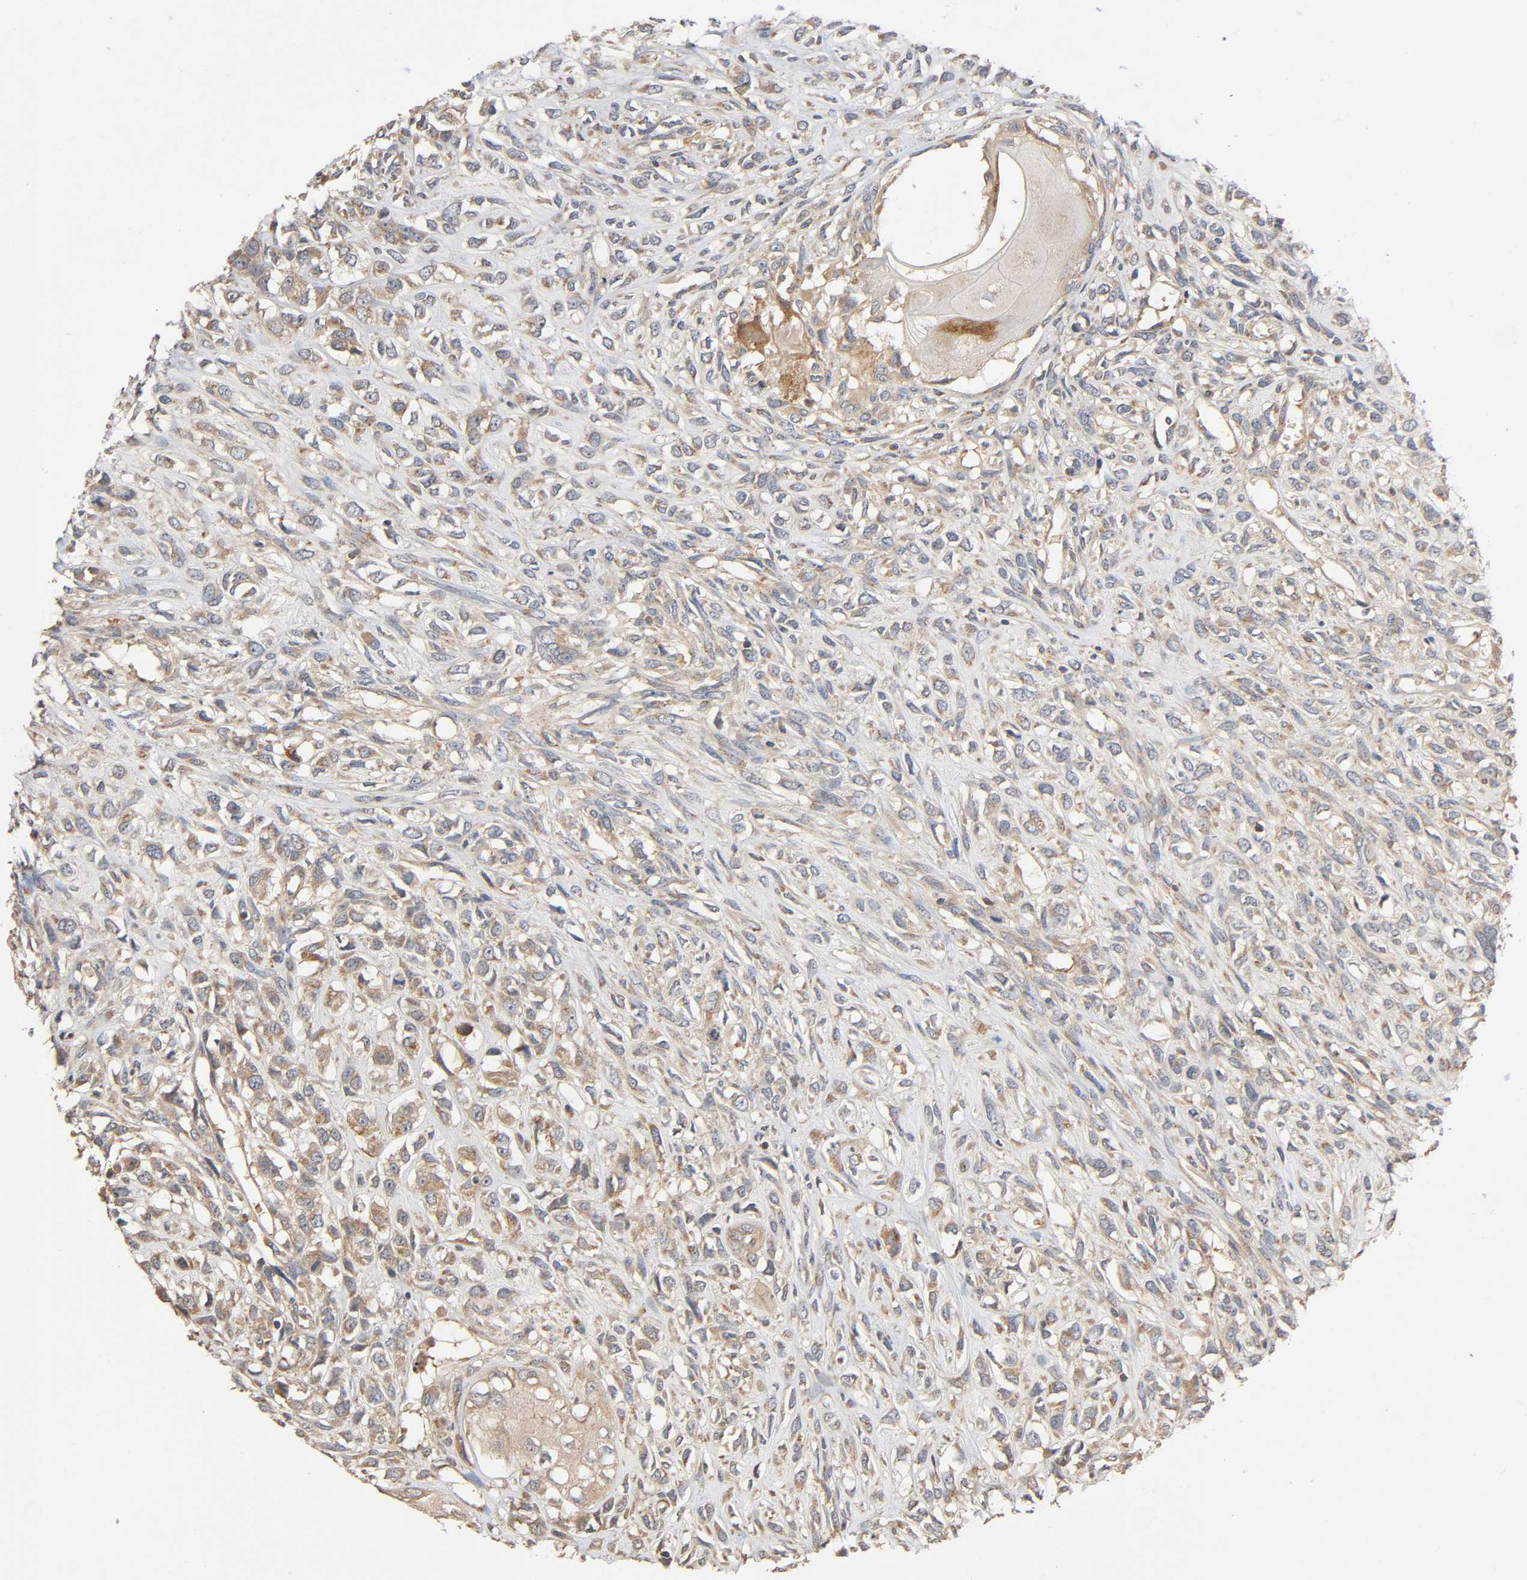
{"staining": {"intensity": "moderate", "quantity": "25%-75%", "location": "cytoplasmic/membranous"}, "tissue": "head and neck cancer", "cell_type": "Tumor cells", "image_type": "cancer", "snomed": [{"axis": "morphology", "description": "Necrosis, NOS"}, {"axis": "morphology", "description": "Neoplasm, malignant, NOS"}, {"axis": "topography", "description": "Salivary gland"}, {"axis": "topography", "description": "Head-Neck"}], "caption": "Tumor cells display moderate cytoplasmic/membranous positivity in about 25%-75% of cells in malignant neoplasm (head and neck).", "gene": "SGSM1", "patient": {"sex": "male", "age": 43}}